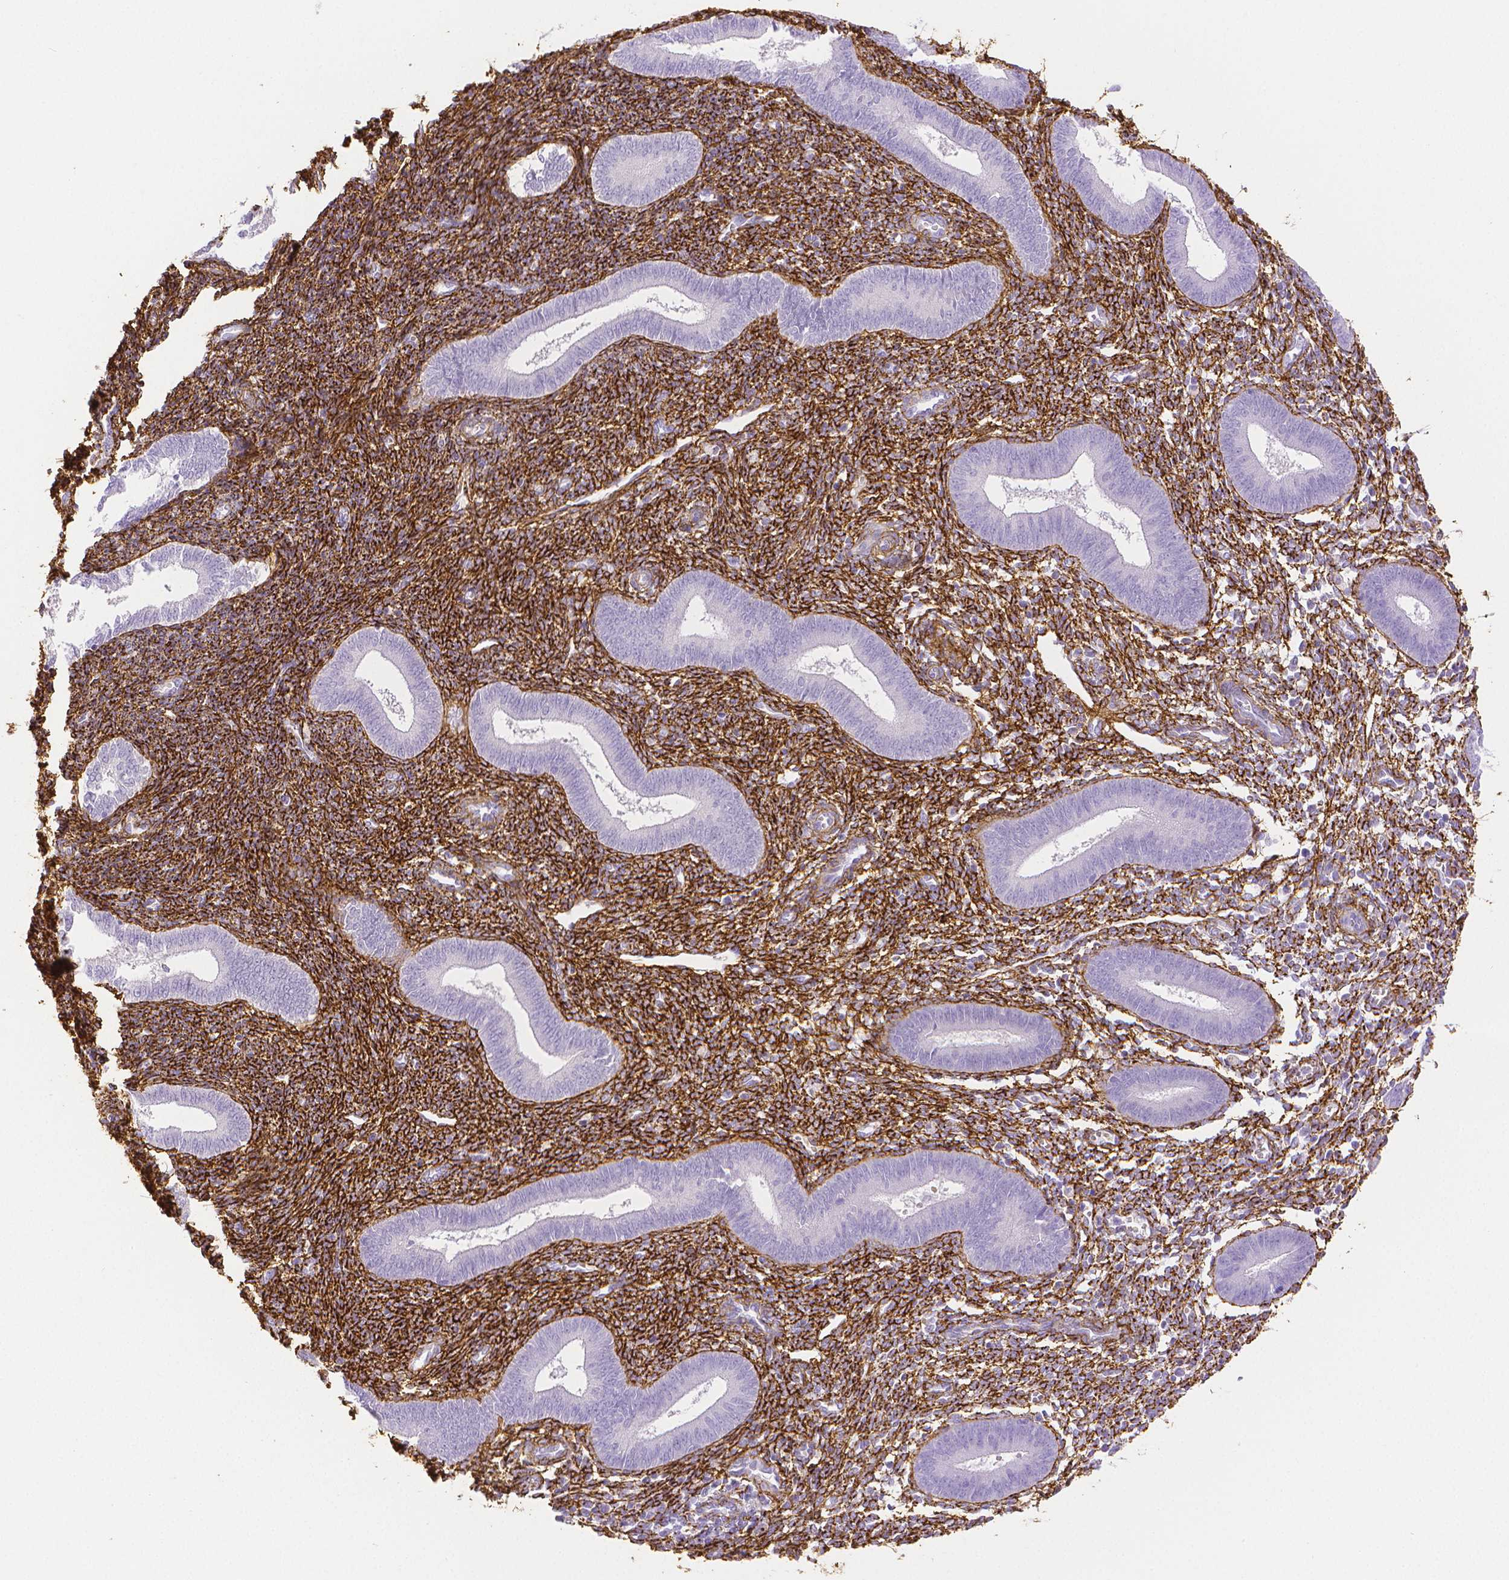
{"staining": {"intensity": "strong", "quantity": "25%-75%", "location": "cytoplasmic/membranous"}, "tissue": "endometrium", "cell_type": "Cells in endometrial stroma", "image_type": "normal", "snomed": [{"axis": "morphology", "description": "Normal tissue, NOS"}, {"axis": "topography", "description": "Endometrium"}], "caption": "The immunohistochemical stain highlights strong cytoplasmic/membranous positivity in cells in endometrial stroma of unremarkable endometrium.", "gene": "FBN1", "patient": {"sex": "female", "age": 25}}